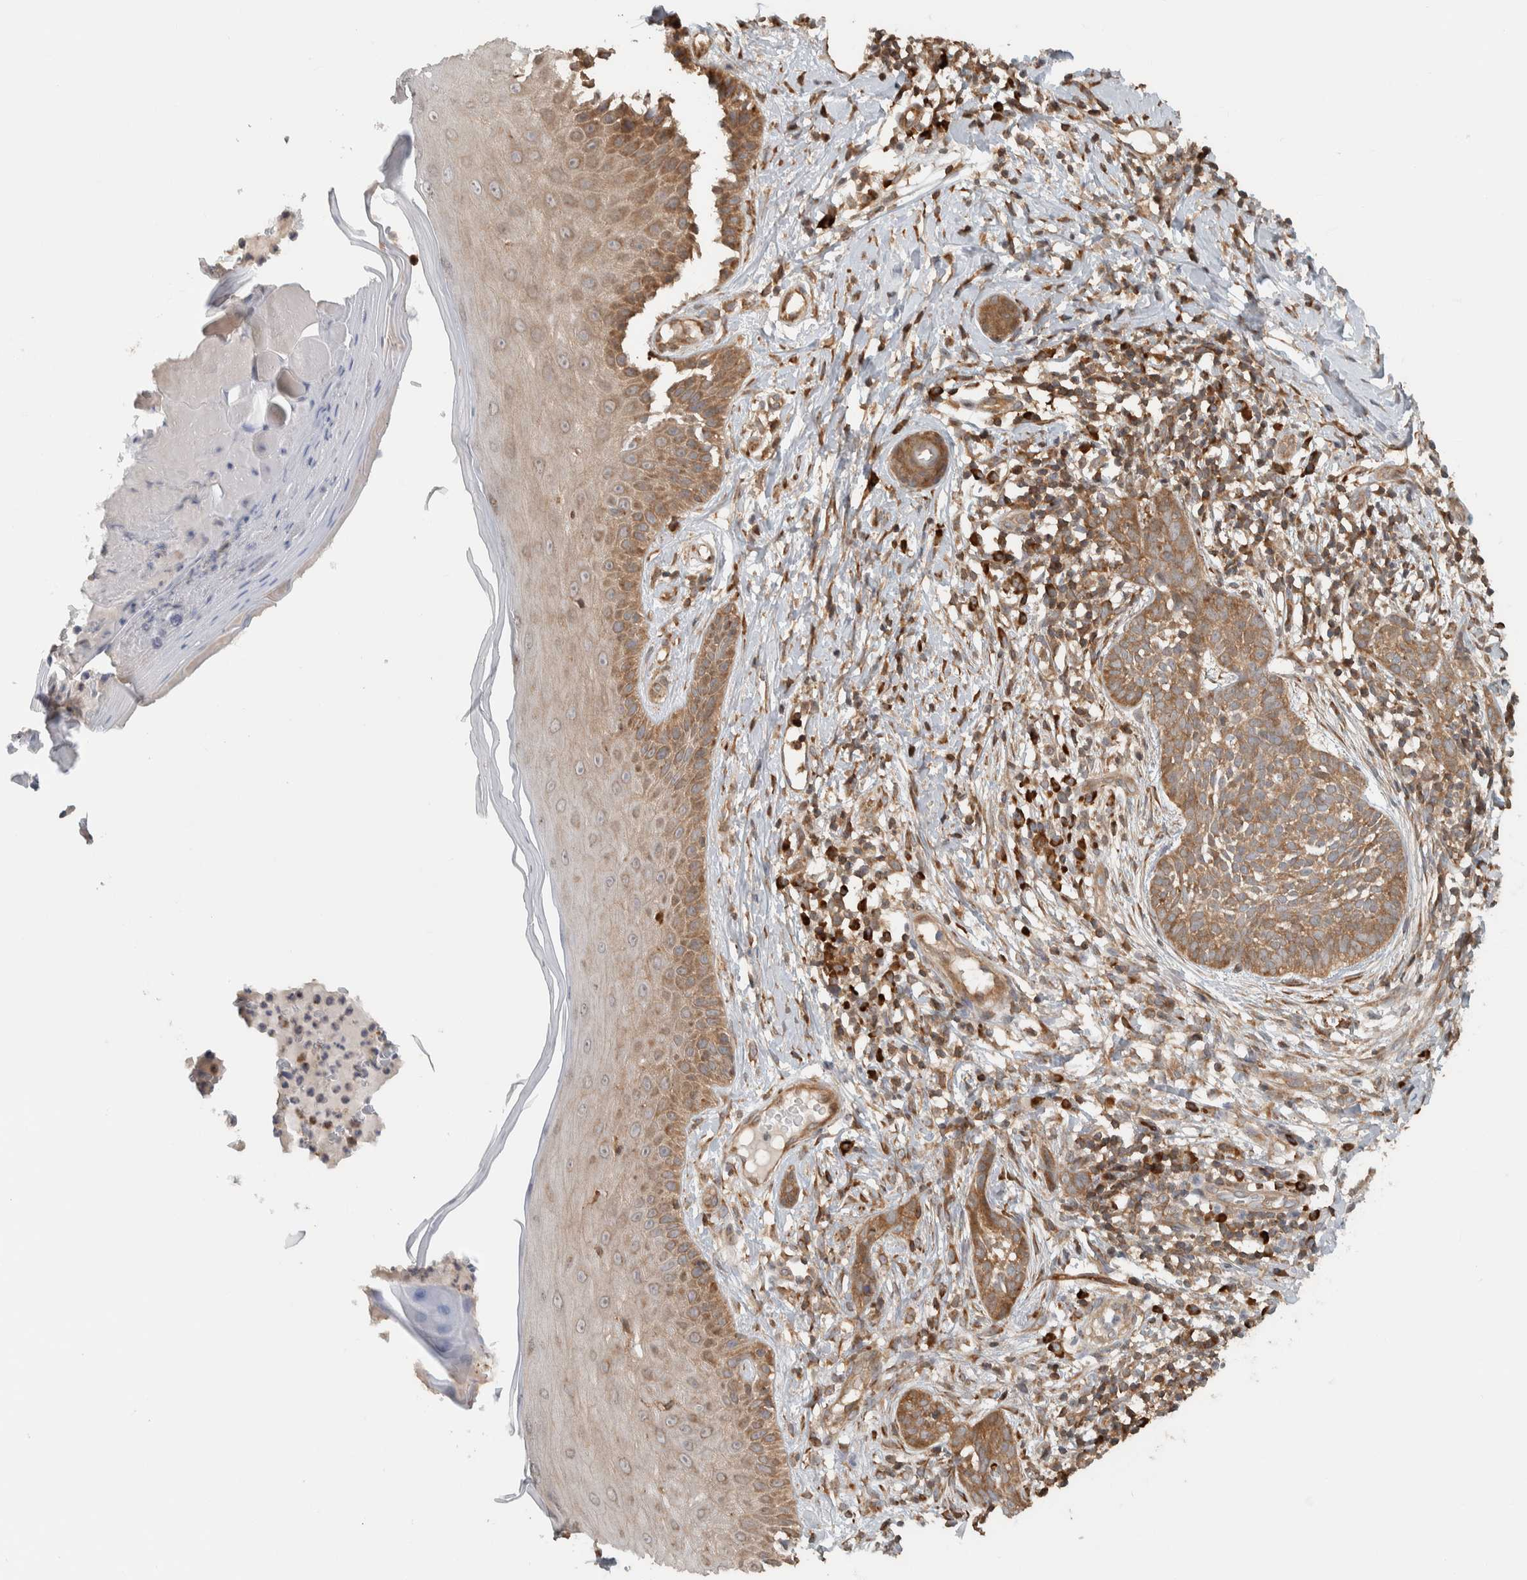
{"staining": {"intensity": "moderate", "quantity": ">75%", "location": "cytoplasmic/membranous"}, "tissue": "skin cancer", "cell_type": "Tumor cells", "image_type": "cancer", "snomed": [{"axis": "morphology", "description": "Normal tissue, NOS"}, {"axis": "morphology", "description": "Basal cell carcinoma"}, {"axis": "topography", "description": "Skin"}], "caption": "Protein analysis of skin cancer (basal cell carcinoma) tissue displays moderate cytoplasmic/membranous staining in approximately >75% of tumor cells.", "gene": "CNTROB", "patient": {"sex": "male", "age": 67}}